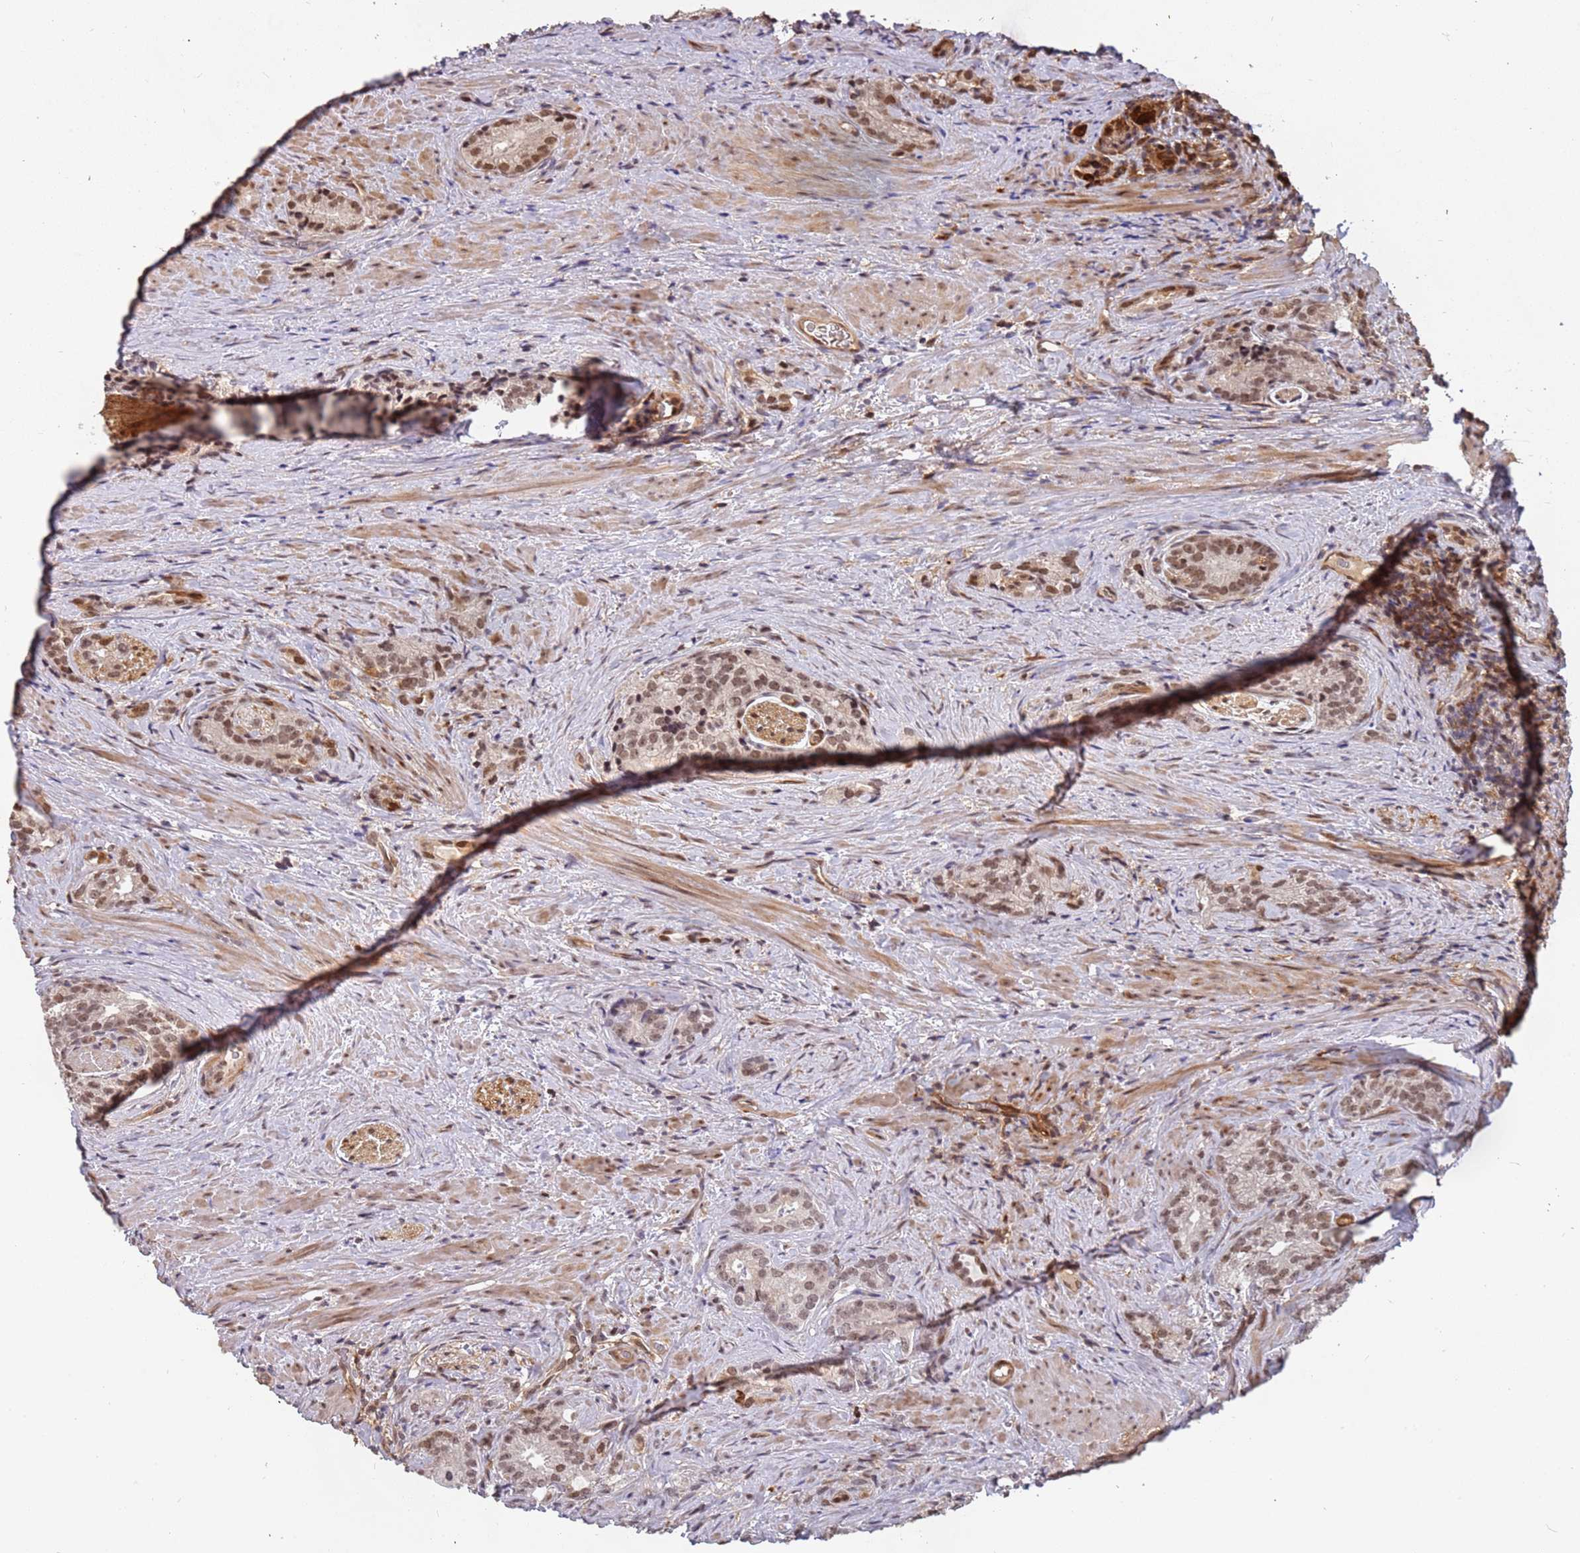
{"staining": {"intensity": "moderate", "quantity": ">75%", "location": "nuclear"}, "tissue": "prostate cancer", "cell_type": "Tumor cells", "image_type": "cancer", "snomed": [{"axis": "morphology", "description": "Adenocarcinoma, Low grade"}, {"axis": "topography", "description": "Prostate"}], "caption": "Protein expression analysis of prostate cancer (low-grade adenocarcinoma) reveals moderate nuclear positivity in about >75% of tumor cells. (IHC, brightfield microscopy, high magnification).", "gene": "GBP2", "patient": {"sex": "male", "age": 71}}